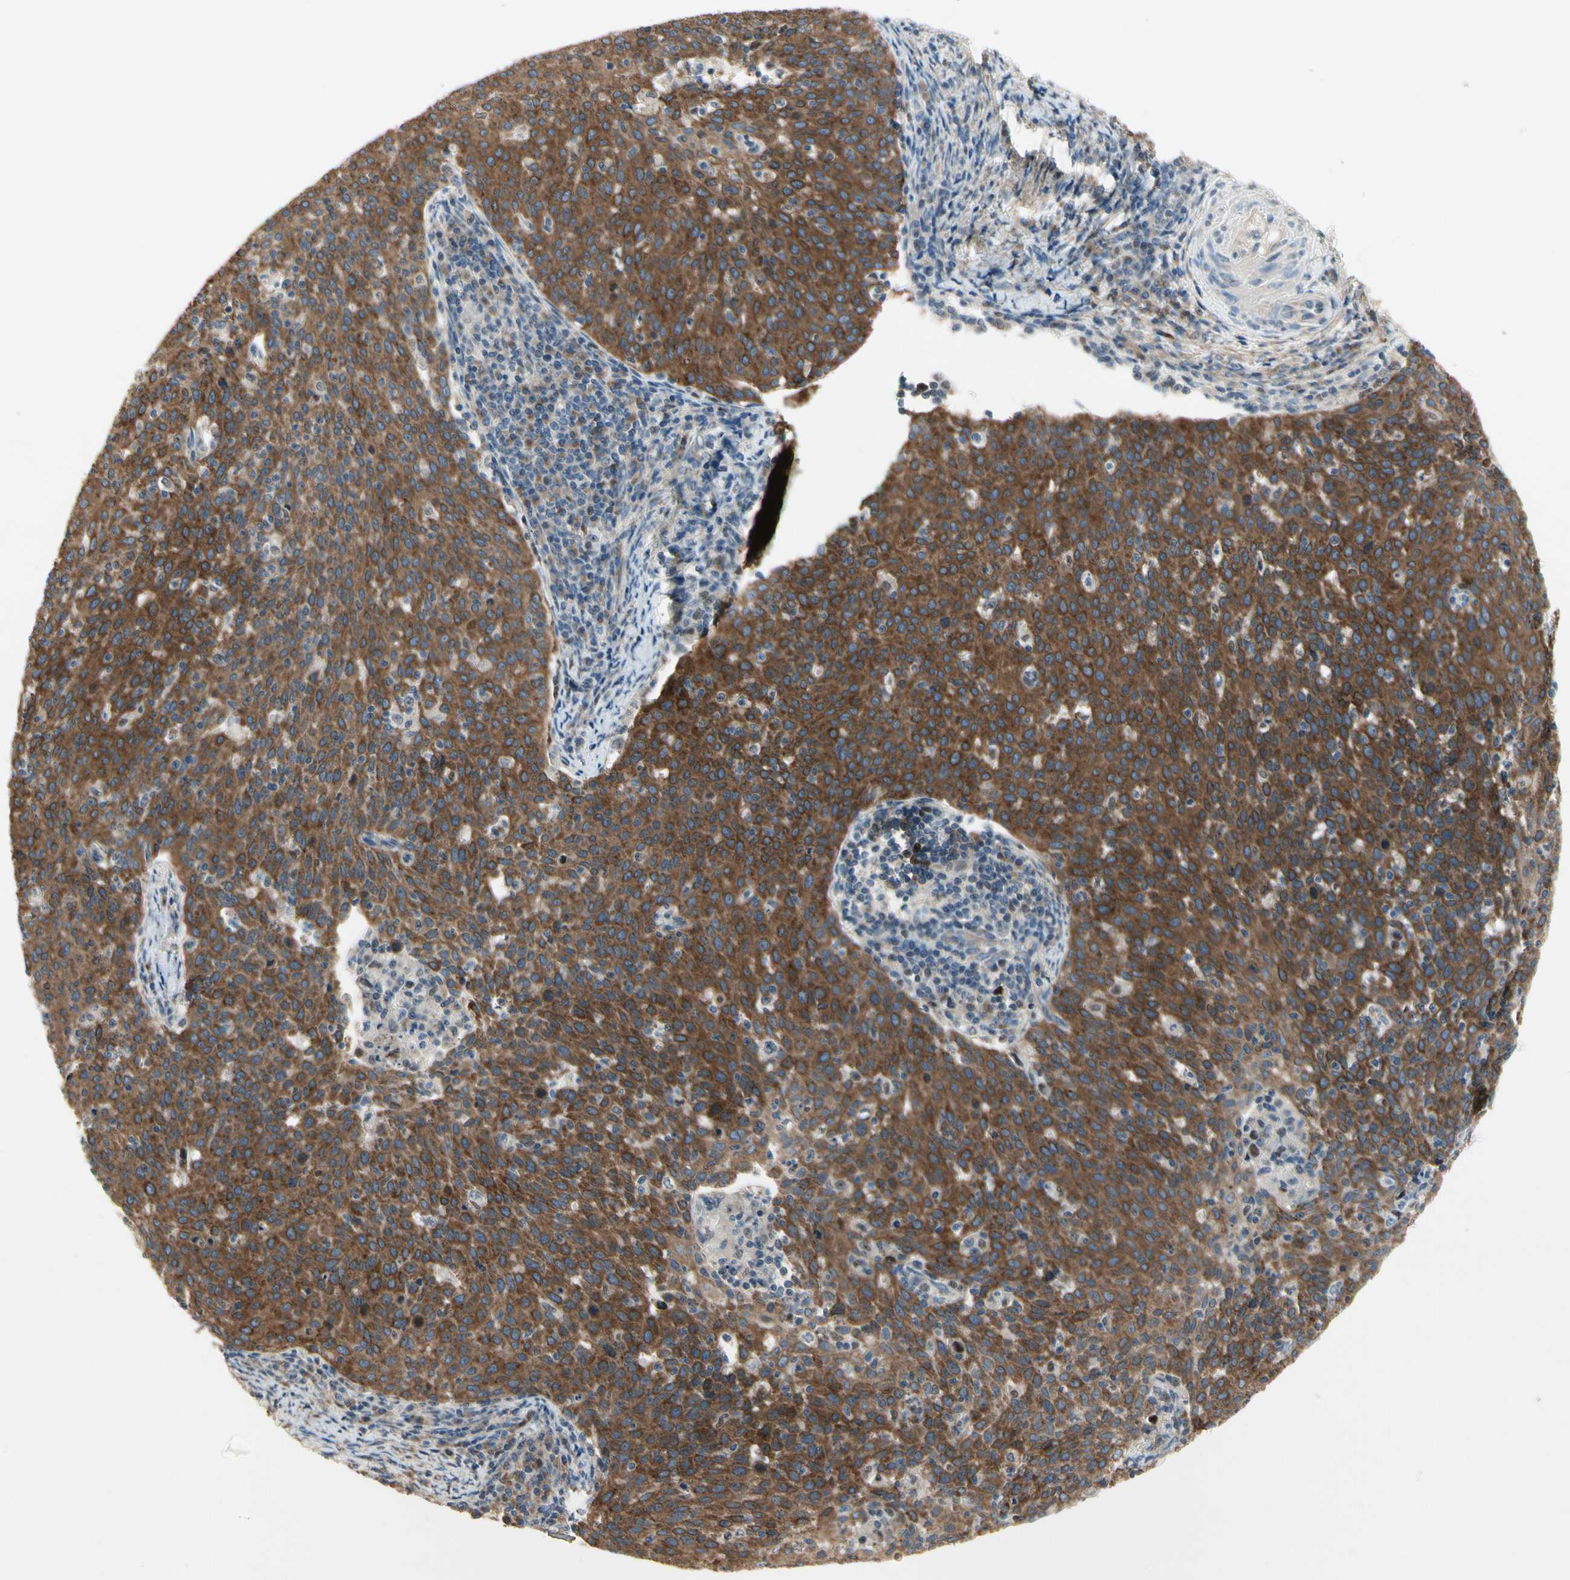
{"staining": {"intensity": "strong", "quantity": ">75%", "location": "cytoplasmic/membranous"}, "tissue": "cervical cancer", "cell_type": "Tumor cells", "image_type": "cancer", "snomed": [{"axis": "morphology", "description": "Squamous cell carcinoma, NOS"}, {"axis": "topography", "description": "Cervix"}], "caption": "Strong cytoplasmic/membranous staining is identified in about >75% of tumor cells in cervical squamous cell carcinoma.", "gene": "CGREF1", "patient": {"sex": "female", "age": 38}}